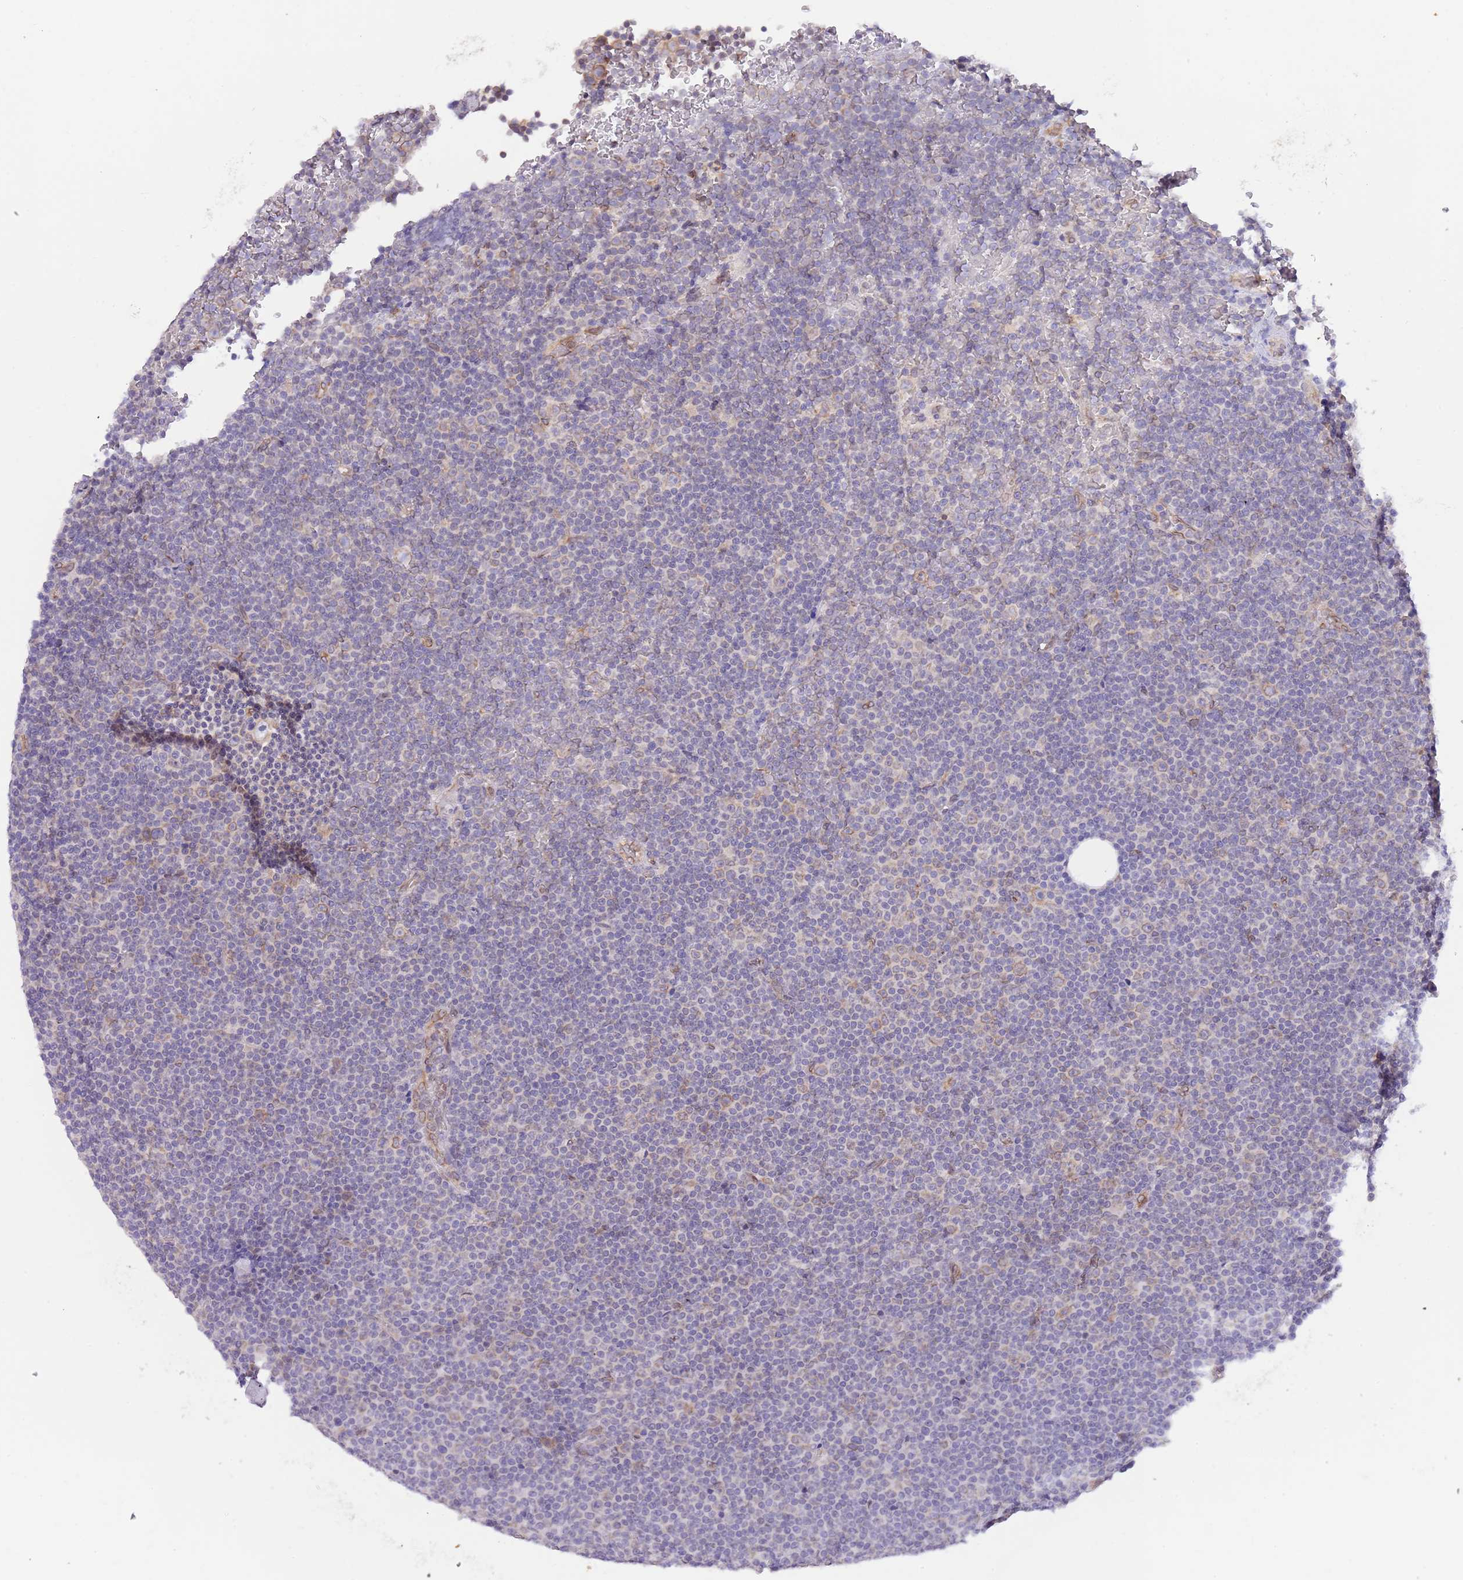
{"staining": {"intensity": "moderate", "quantity": ">75%", "location": "cytoplasmic/membranous"}, "tissue": "lymphoma", "cell_type": "Tumor cells", "image_type": "cancer", "snomed": [{"axis": "morphology", "description": "Malignant lymphoma, non-Hodgkin's type, Low grade"}, {"axis": "topography", "description": "Lymph node"}], "caption": "The micrograph reveals a brown stain indicating the presence of a protein in the cytoplasmic/membranous of tumor cells in lymphoma.", "gene": "EBPL", "patient": {"sex": "female", "age": 67}}